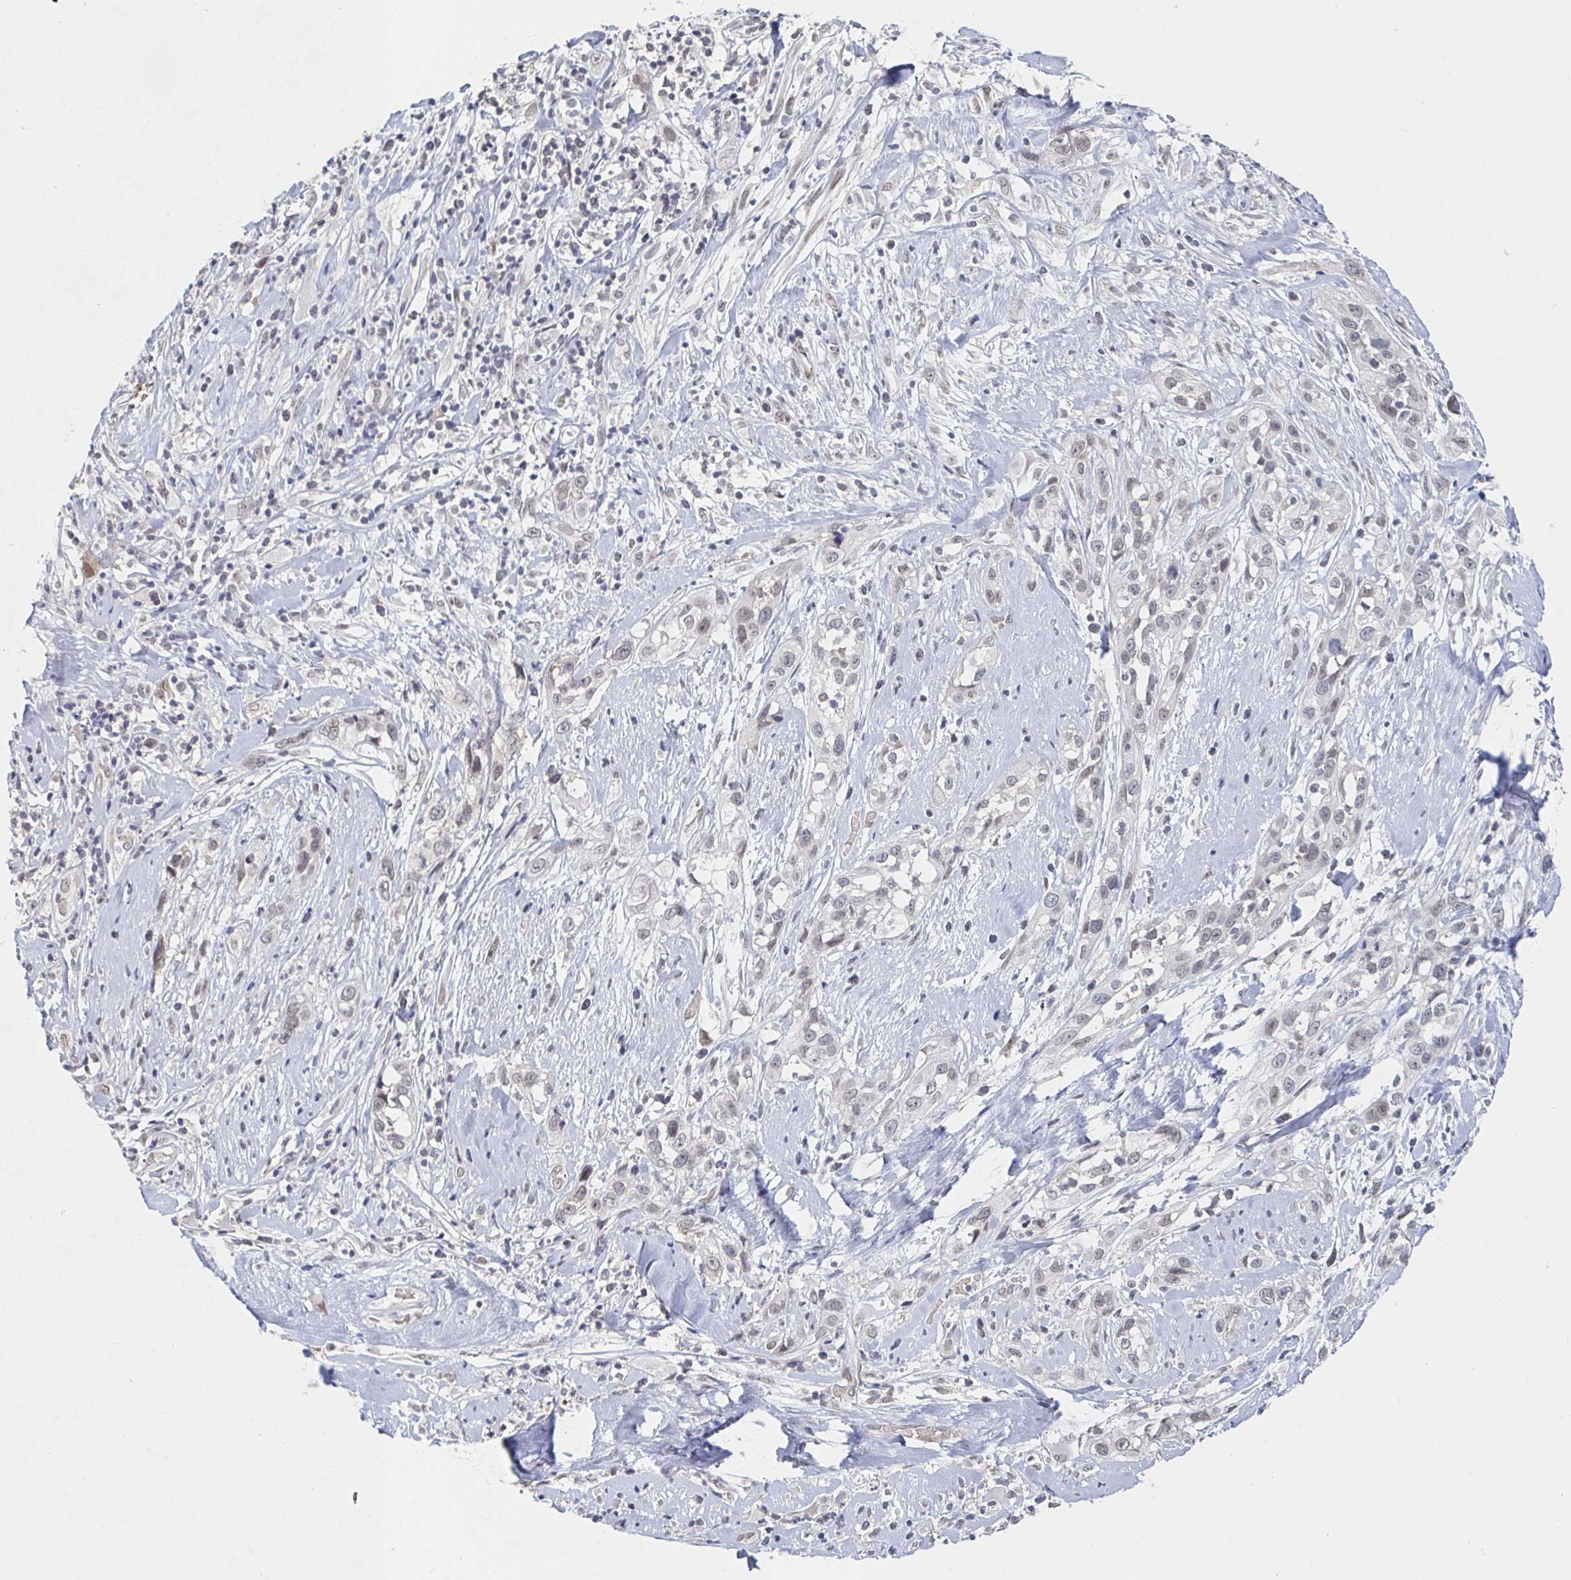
{"staining": {"intensity": "negative", "quantity": "none", "location": "none"}, "tissue": "skin cancer", "cell_type": "Tumor cells", "image_type": "cancer", "snomed": [{"axis": "morphology", "description": "Squamous cell carcinoma, NOS"}, {"axis": "topography", "description": "Skin"}], "caption": "Immunohistochemistry of skin cancer demonstrates no staining in tumor cells. The staining is performed using DAB brown chromogen with nuclei counter-stained in using hematoxylin.", "gene": "CHD2", "patient": {"sex": "male", "age": 82}}